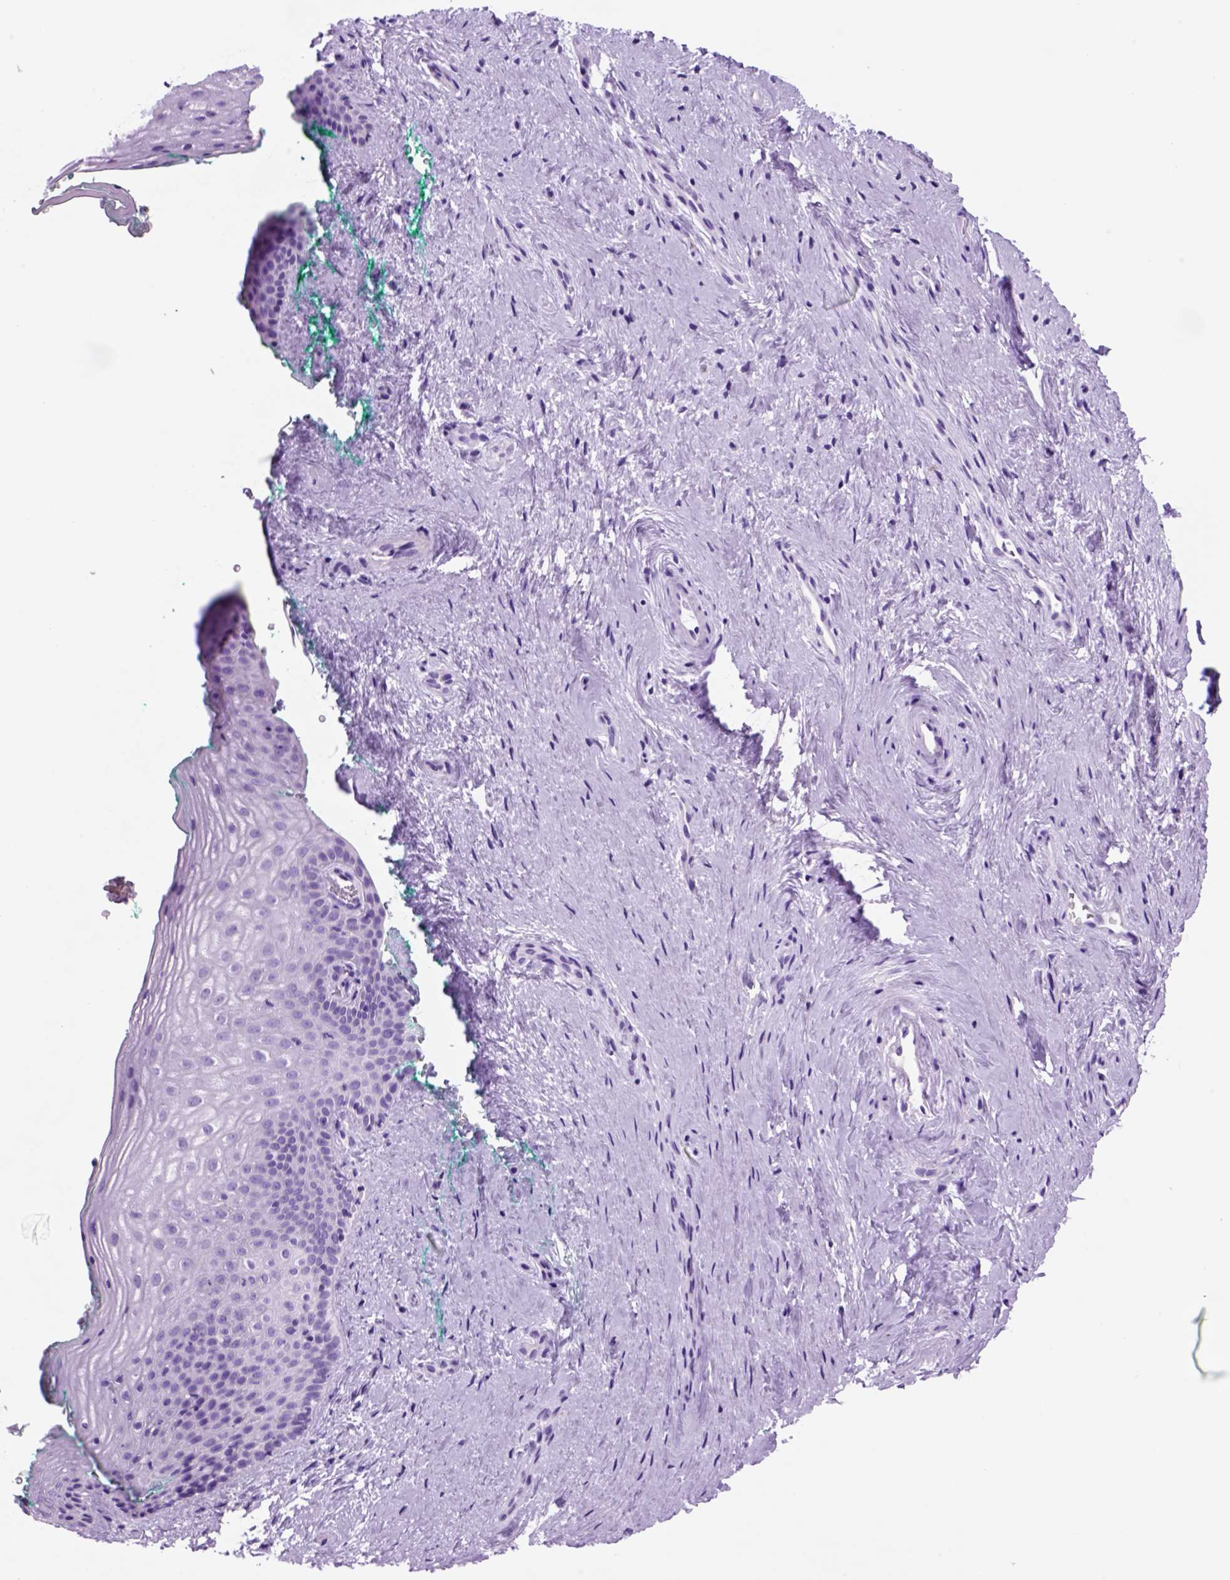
{"staining": {"intensity": "negative", "quantity": "none", "location": "none"}, "tissue": "vagina", "cell_type": "Squamous epithelial cells", "image_type": "normal", "snomed": [{"axis": "morphology", "description": "Normal tissue, NOS"}, {"axis": "topography", "description": "Vagina"}], "caption": "The micrograph reveals no staining of squamous epithelial cells in unremarkable vagina. (DAB (3,3'-diaminobenzidine) immunohistochemistry with hematoxylin counter stain).", "gene": "HHIPL2", "patient": {"sex": "female", "age": 45}}